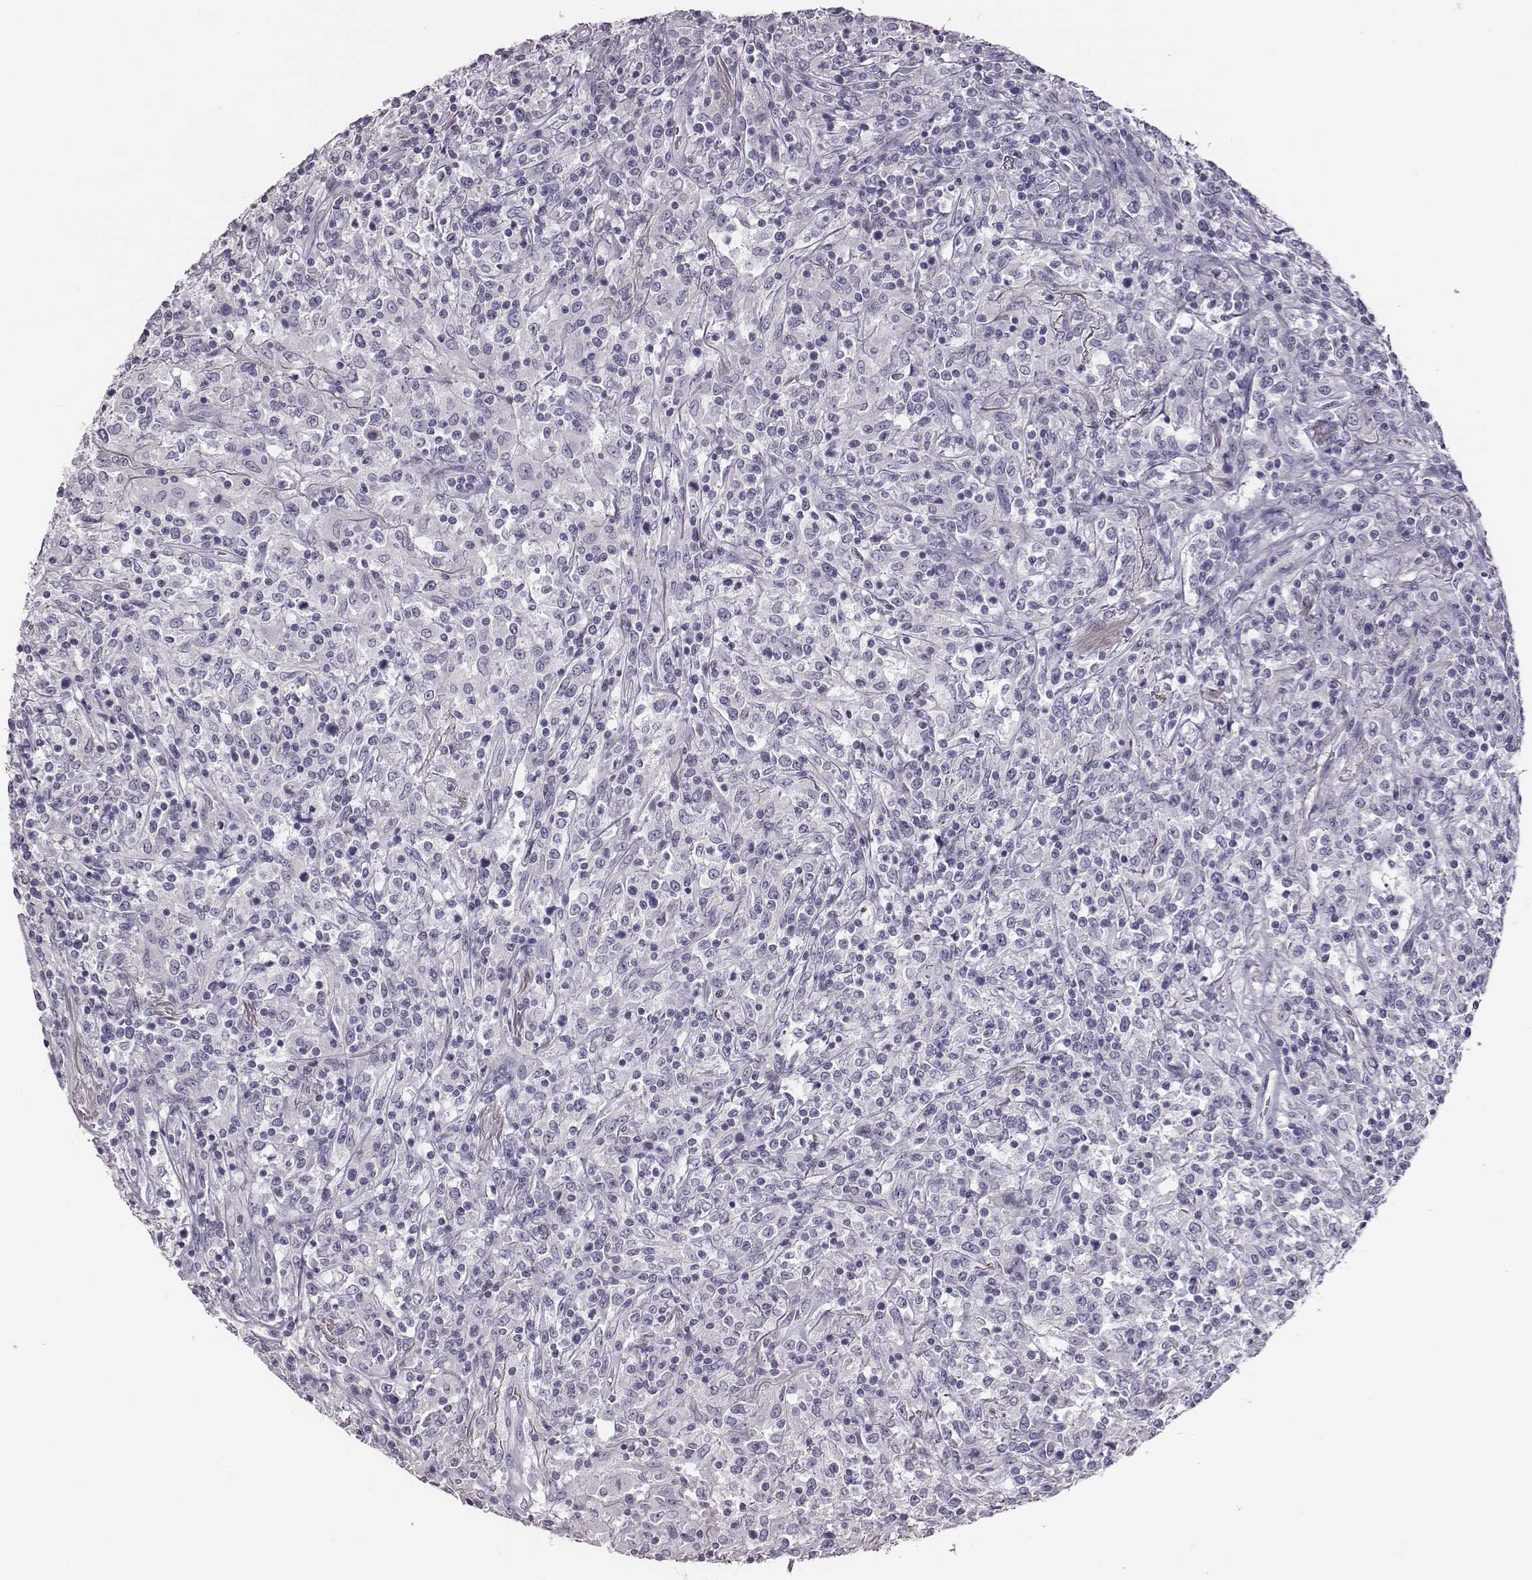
{"staining": {"intensity": "negative", "quantity": "none", "location": "none"}, "tissue": "lymphoma", "cell_type": "Tumor cells", "image_type": "cancer", "snomed": [{"axis": "morphology", "description": "Malignant lymphoma, non-Hodgkin's type, High grade"}, {"axis": "topography", "description": "Lung"}], "caption": "This histopathology image is of lymphoma stained with IHC to label a protein in brown with the nuclei are counter-stained blue. There is no staining in tumor cells.", "gene": "ADAM7", "patient": {"sex": "male", "age": 79}}